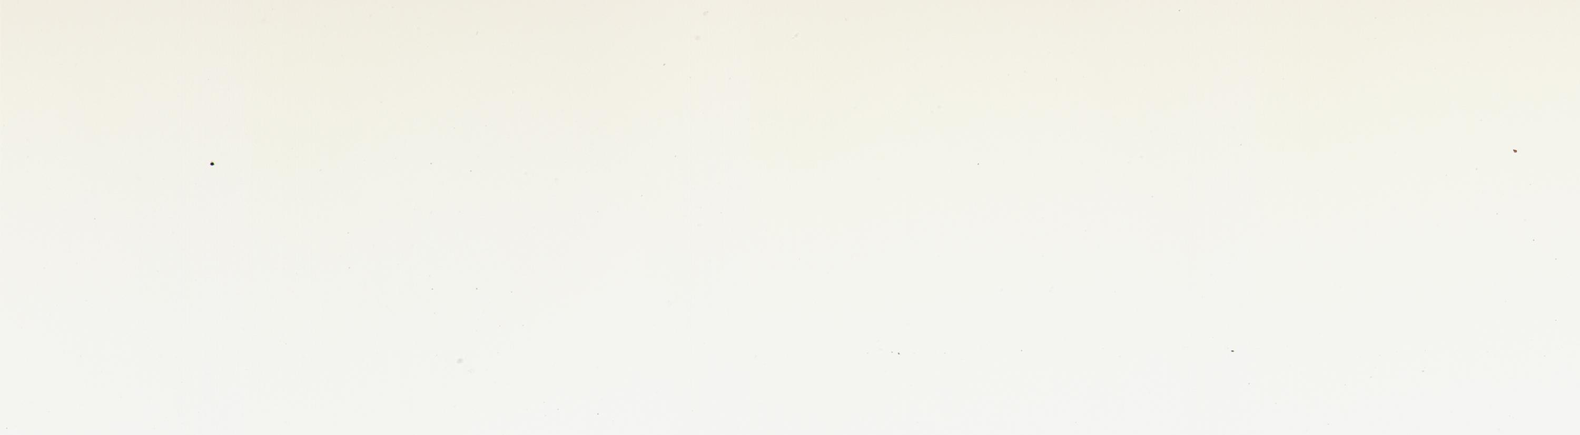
{"staining": {"intensity": "strong", "quantity": ">75%", "location": "nuclear"}, "tissue": "appendix", "cell_type": "Glandular cells", "image_type": "normal", "snomed": [{"axis": "morphology", "description": "Normal tissue, NOS"}, {"axis": "topography", "description": "Appendix"}], "caption": "Immunohistochemical staining of benign appendix displays strong nuclear protein staining in approximately >75% of glandular cells.", "gene": "NFYB", "patient": {"sex": "female", "age": 66}}